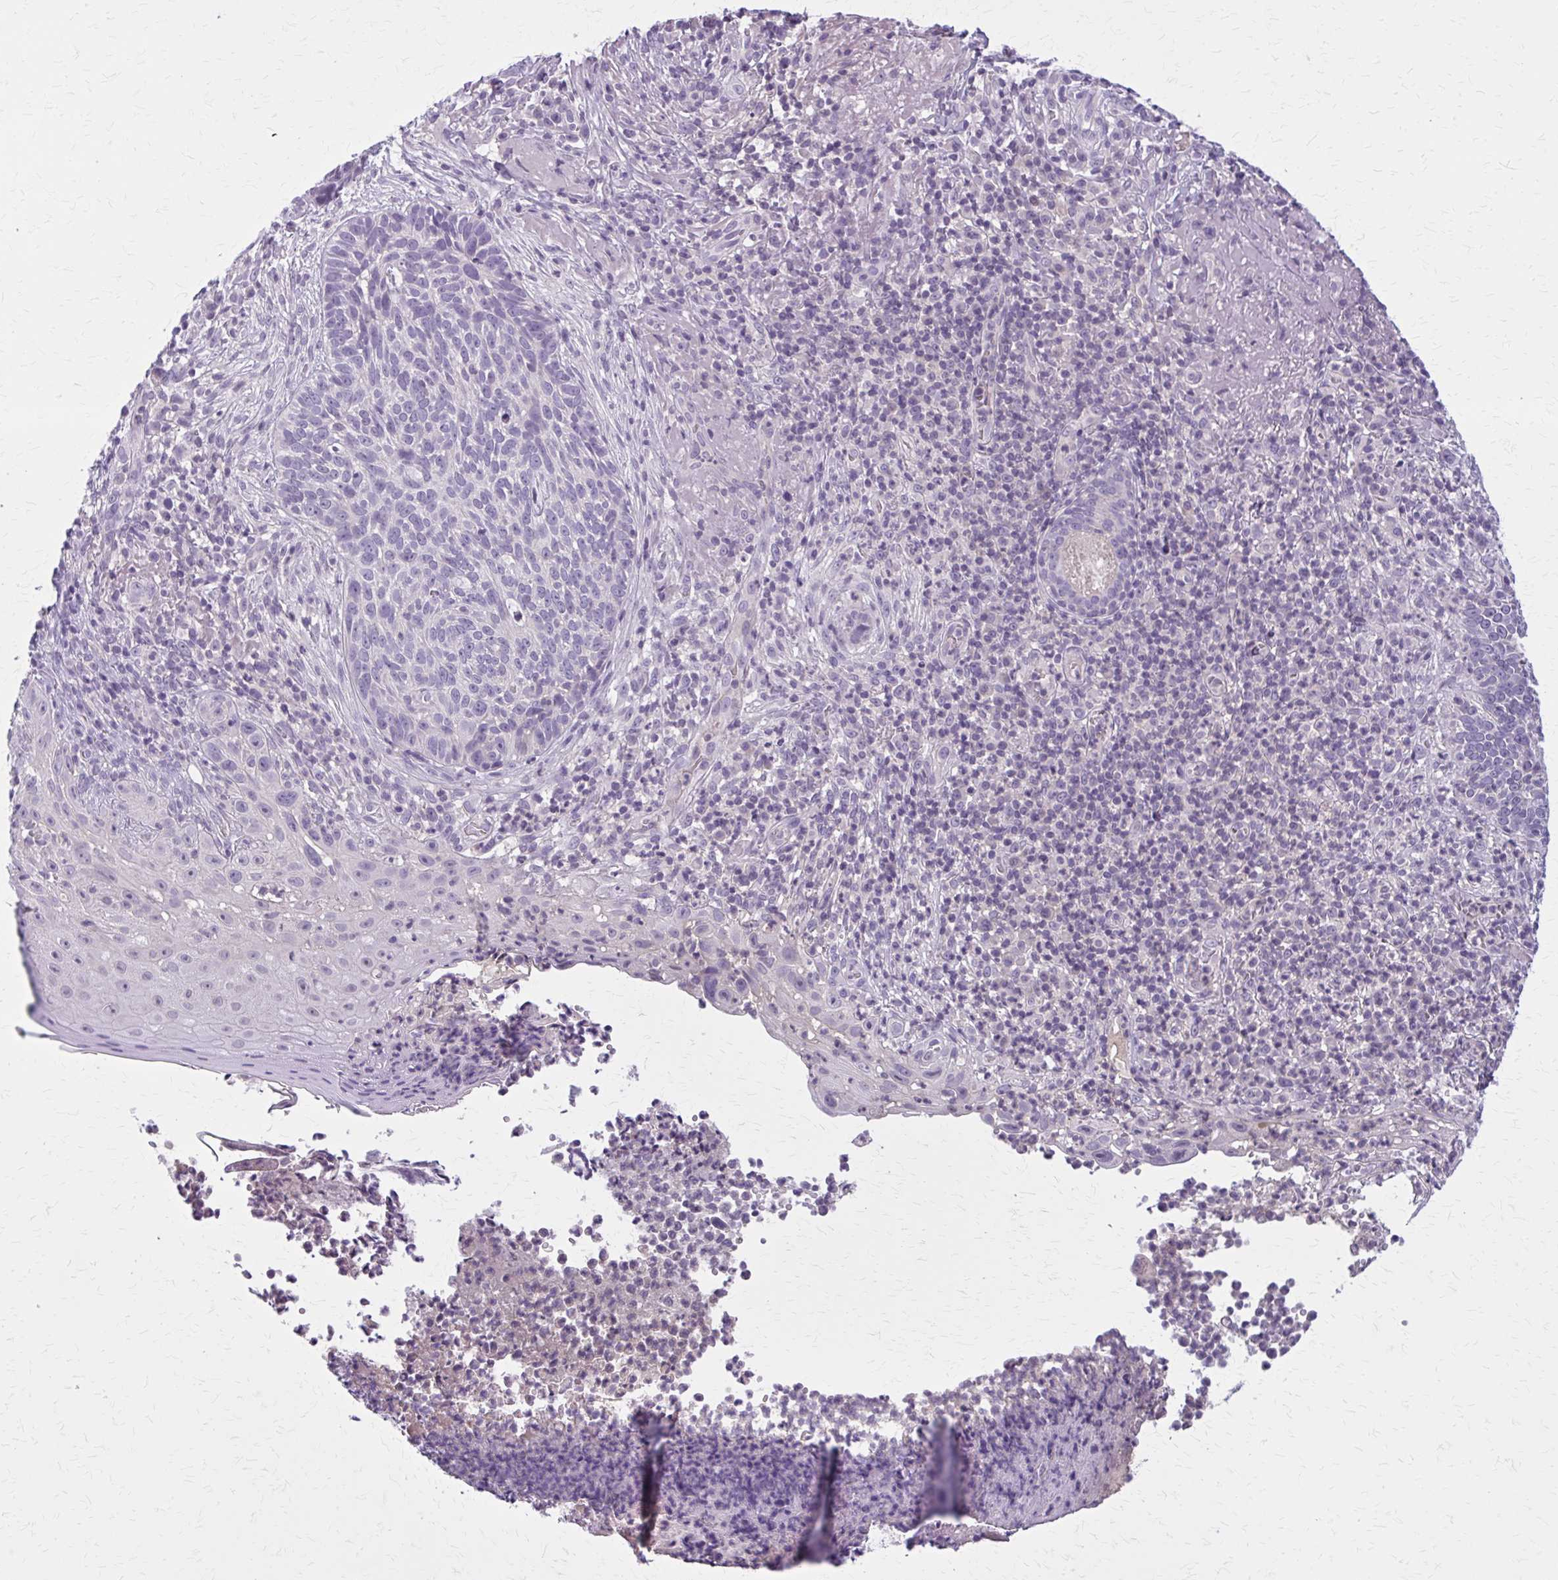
{"staining": {"intensity": "negative", "quantity": "none", "location": "none"}, "tissue": "skin cancer", "cell_type": "Tumor cells", "image_type": "cancer", "snomed": [{"axis": "morphology", "description": "Basal cell carcinoma"}, {"axis": "topography", "description": "Skin"}, {"axis": "topography", "description": "Skin of face"}], "caption": "IHC micrograph of neoplastic tissue: basal cell carcinoma (skin) stained with DAB exhibits no significant protein staining in tumor cells.", "gene": "OR4A47", "patient": {"sex": "female", "age": 95}}